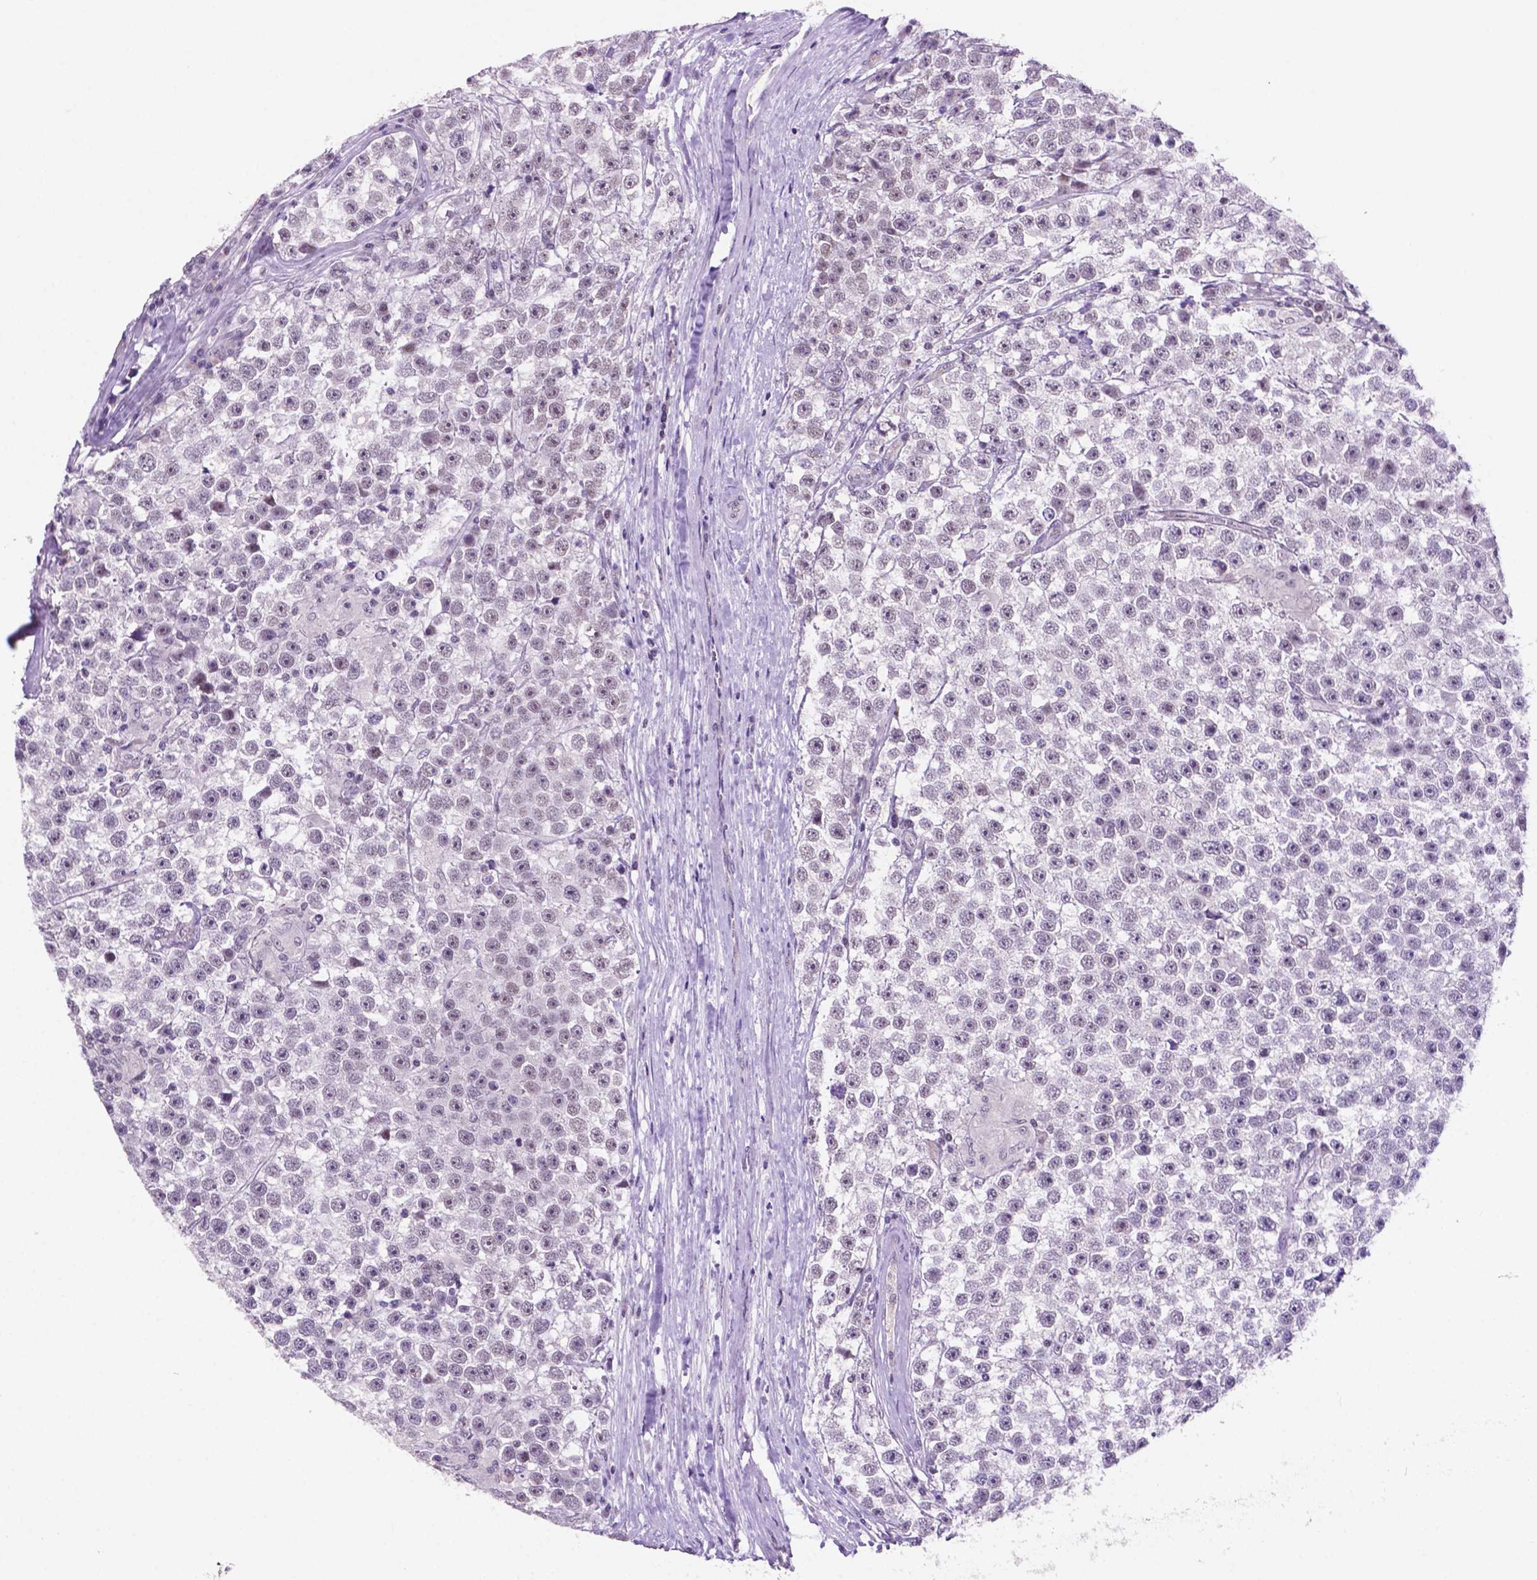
{"staining": {"intensity": "weak", "quantity": "<25%", "location": "nuclear"}, "tissue": "testis cancer", "cell_type": "Tumor cells", "image_type": "cancer", "snomed": [{"axis": "morphology", "description": "Seminoma, NOS"}, {"axis": "topography", "description": "Testis"}], "caption": "DAB immunohistochemical staining of testis cancer demonstrates no significant expression in tumor cells. Nuclei are stained in blue.", "gene": "NCOR1", "patient": {"sex": "male", "age": 31}}